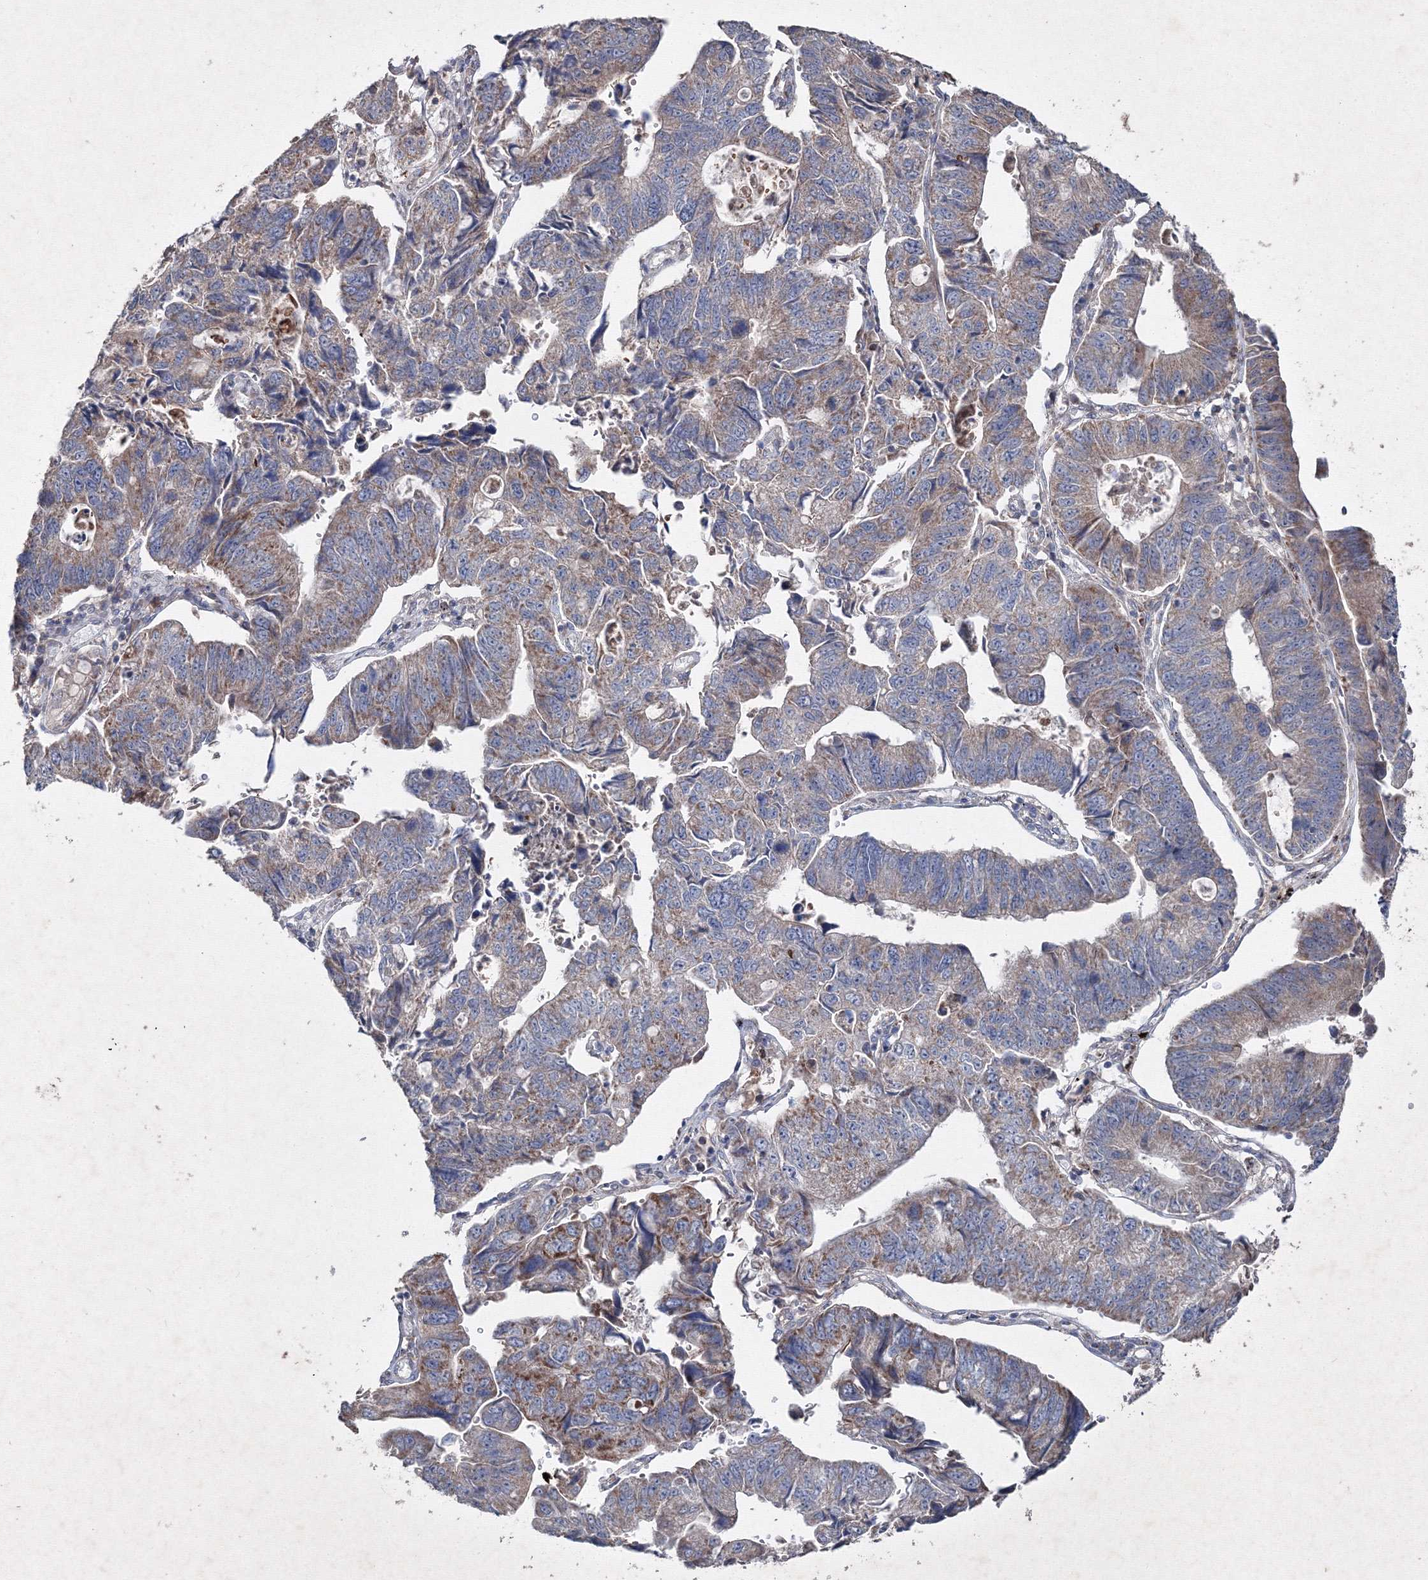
{"staining": {"intensity": "moderate", "quantity": "25%-75%", "location": "cytoplasmic/membranous"}, "tissue": "stomach cancer", "cell_type": "Tumor cells", "image_type": "cancer", "snomed": [{"axis": "morphology", "description": "Adenocarcinoma, NOS"}, {"axis": "topography", "description": "Stomach"}], "caption": "Protein expression analysis of human stomach adenocarcinoma reveals moderate cytoplasmic/membranous staining in approximately 25%-75% of tumor cells.", "gene": "GFM1", "patient": {"sex": "male", "age": 59}}